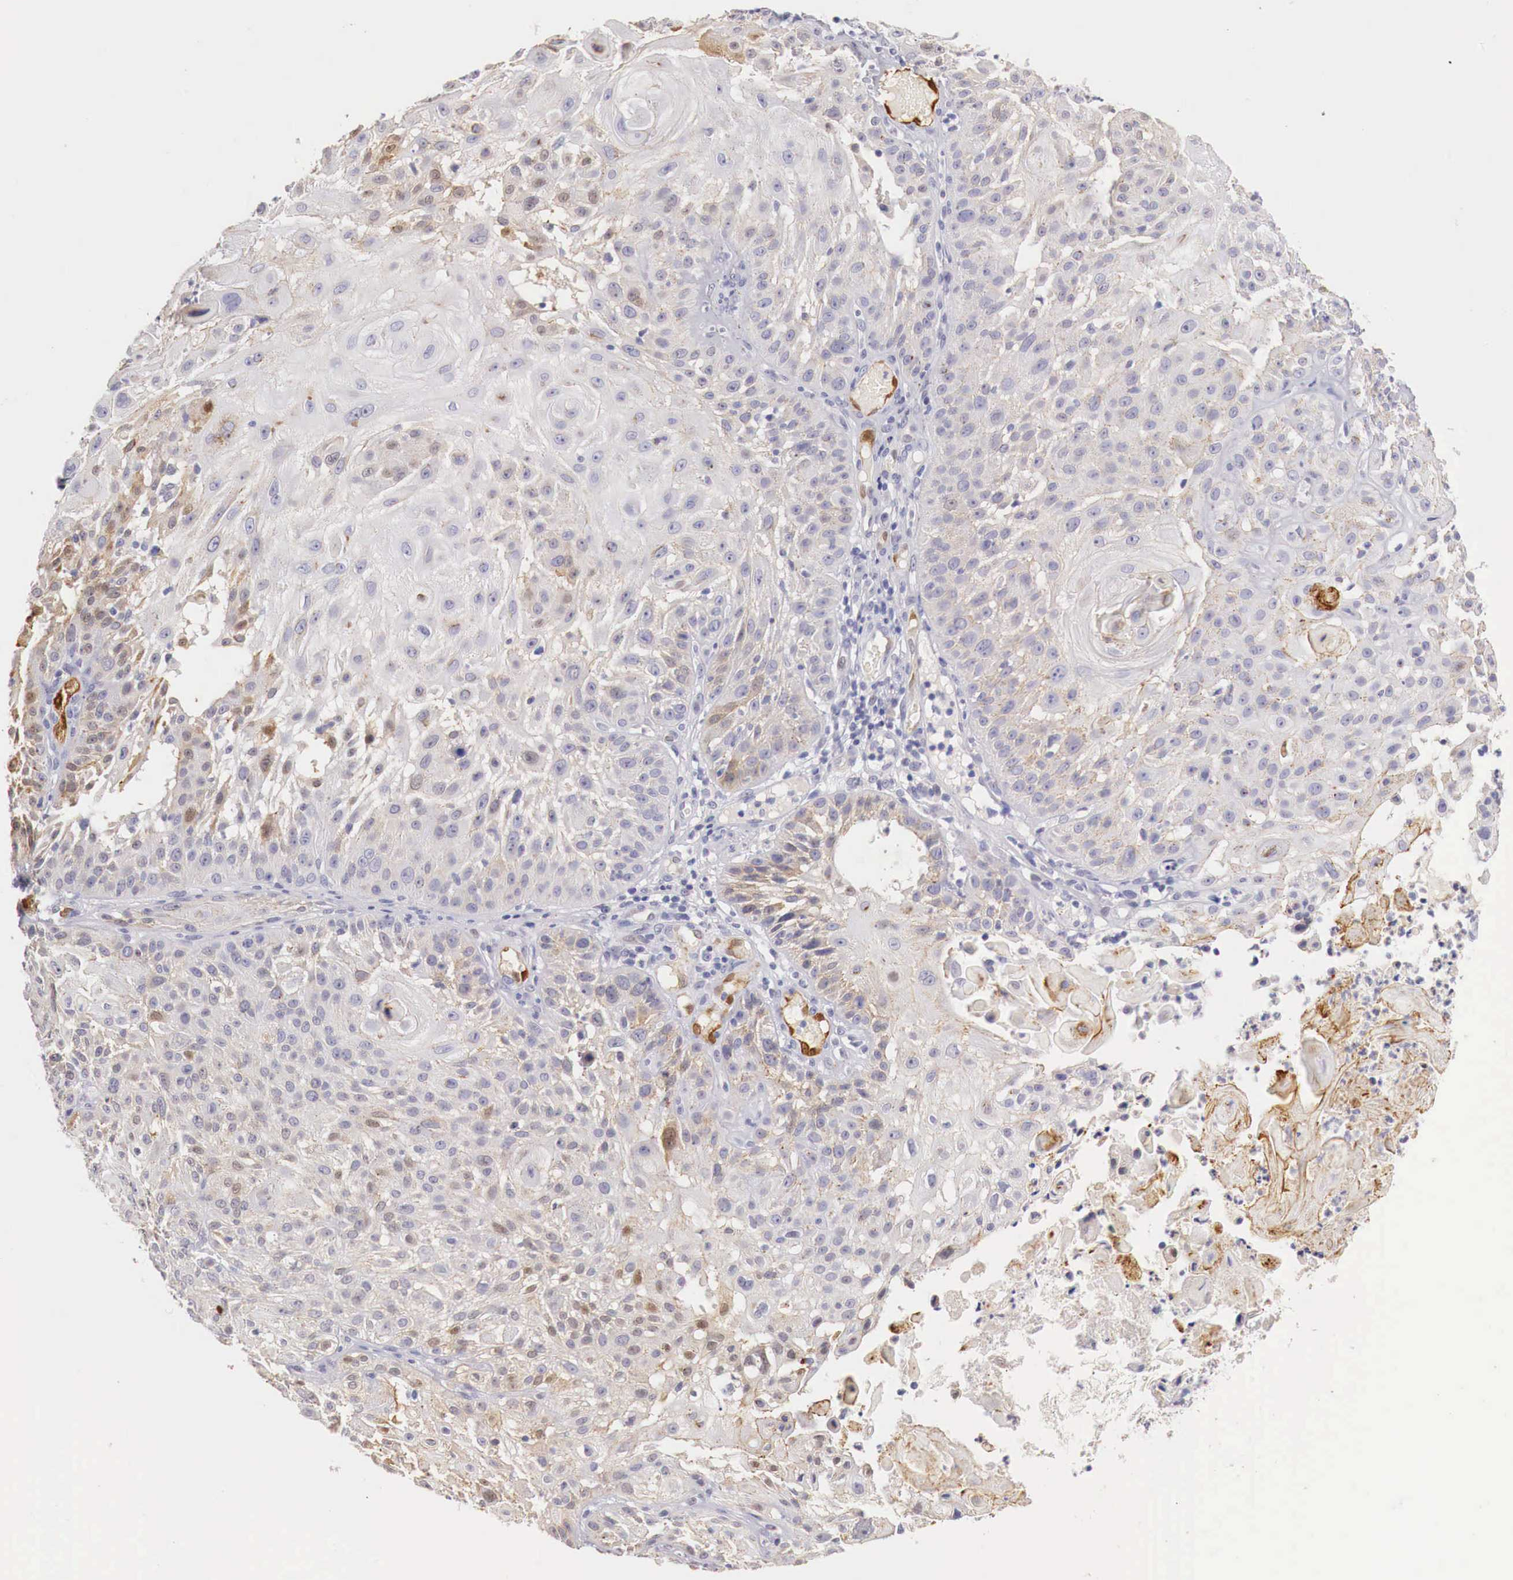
{"staining": {"intensity": "moderate", "quantity": "25%-75%", "location": "cytoplasmic/membranous"}, "tissue": "skin cancer", "cell_type": "Tumor cells", "image_type": "cancer", "snomed": [{"axis": "morphology", "description": "Squamous cell carcinoma, NOS"}, {"axis": "topography", "description": "Skin"}], "caption": "There is medium levels of moderate cytoplasmic/membranous expression in tumor cells of skin cancer, as demonstrated by immunohistochemical staining (brown color).", "gene": "ITIH6", "patient": {"sex": "female", "age": 89}}